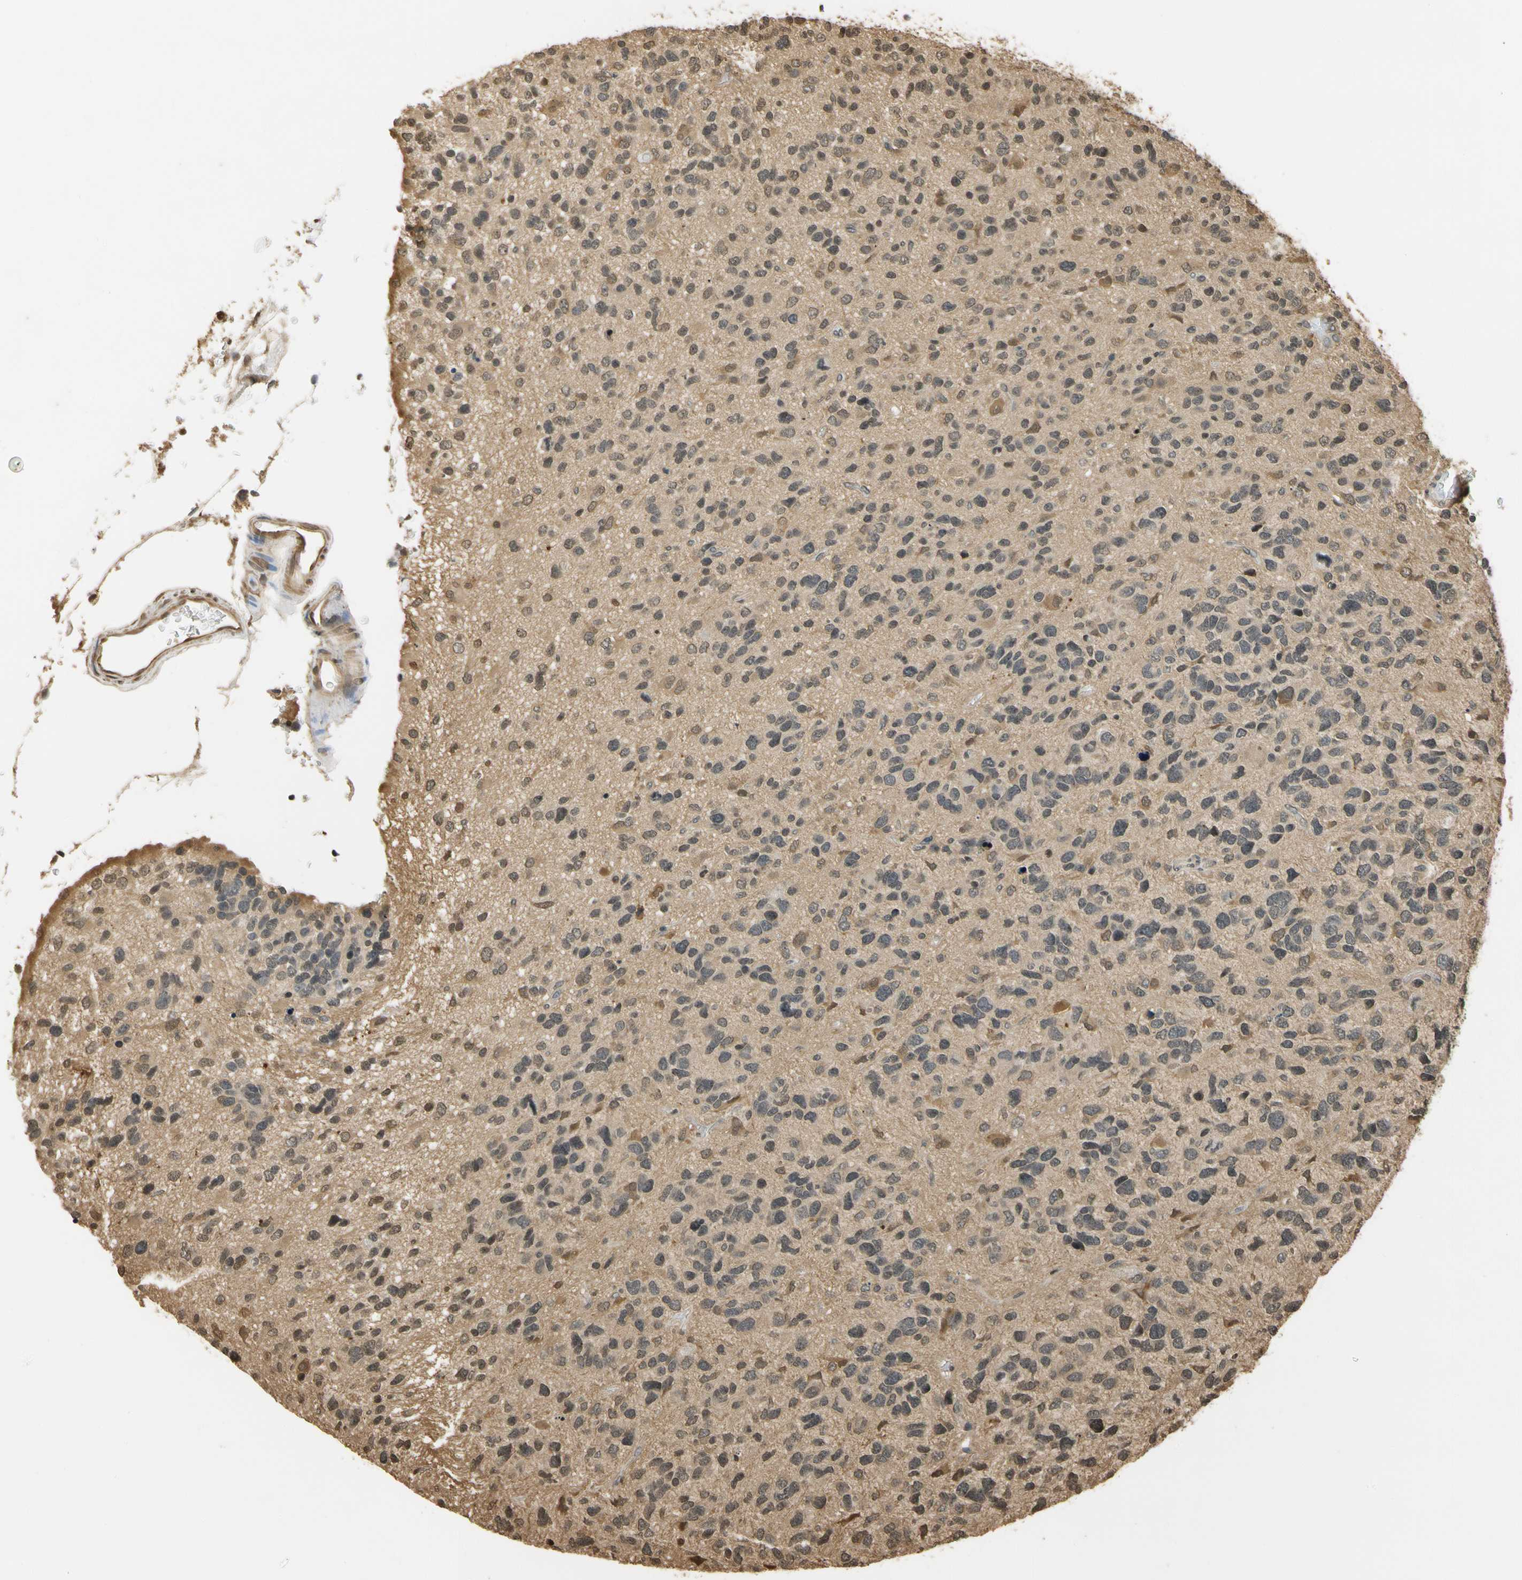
{"staining": {"intensity": "weak", "quantity": ">75%", "location": "cytoplasmic/membranous"}, "tissue": "glioma", "cell_type": "Tumor cells", "image_type": "cancer", "snomed": [{"axis": "morphology", "description": "Glioma, malignant, High grade"}, {"axis": "topography", "description": "Brain"}], "caption": "IHC of human glioma reveals low levels of weak cytoplasmic/membranous staining in approximately >75% of tumor cells.", "gene": "SOD1", "patient": {"sex": "female", "age": 58}}